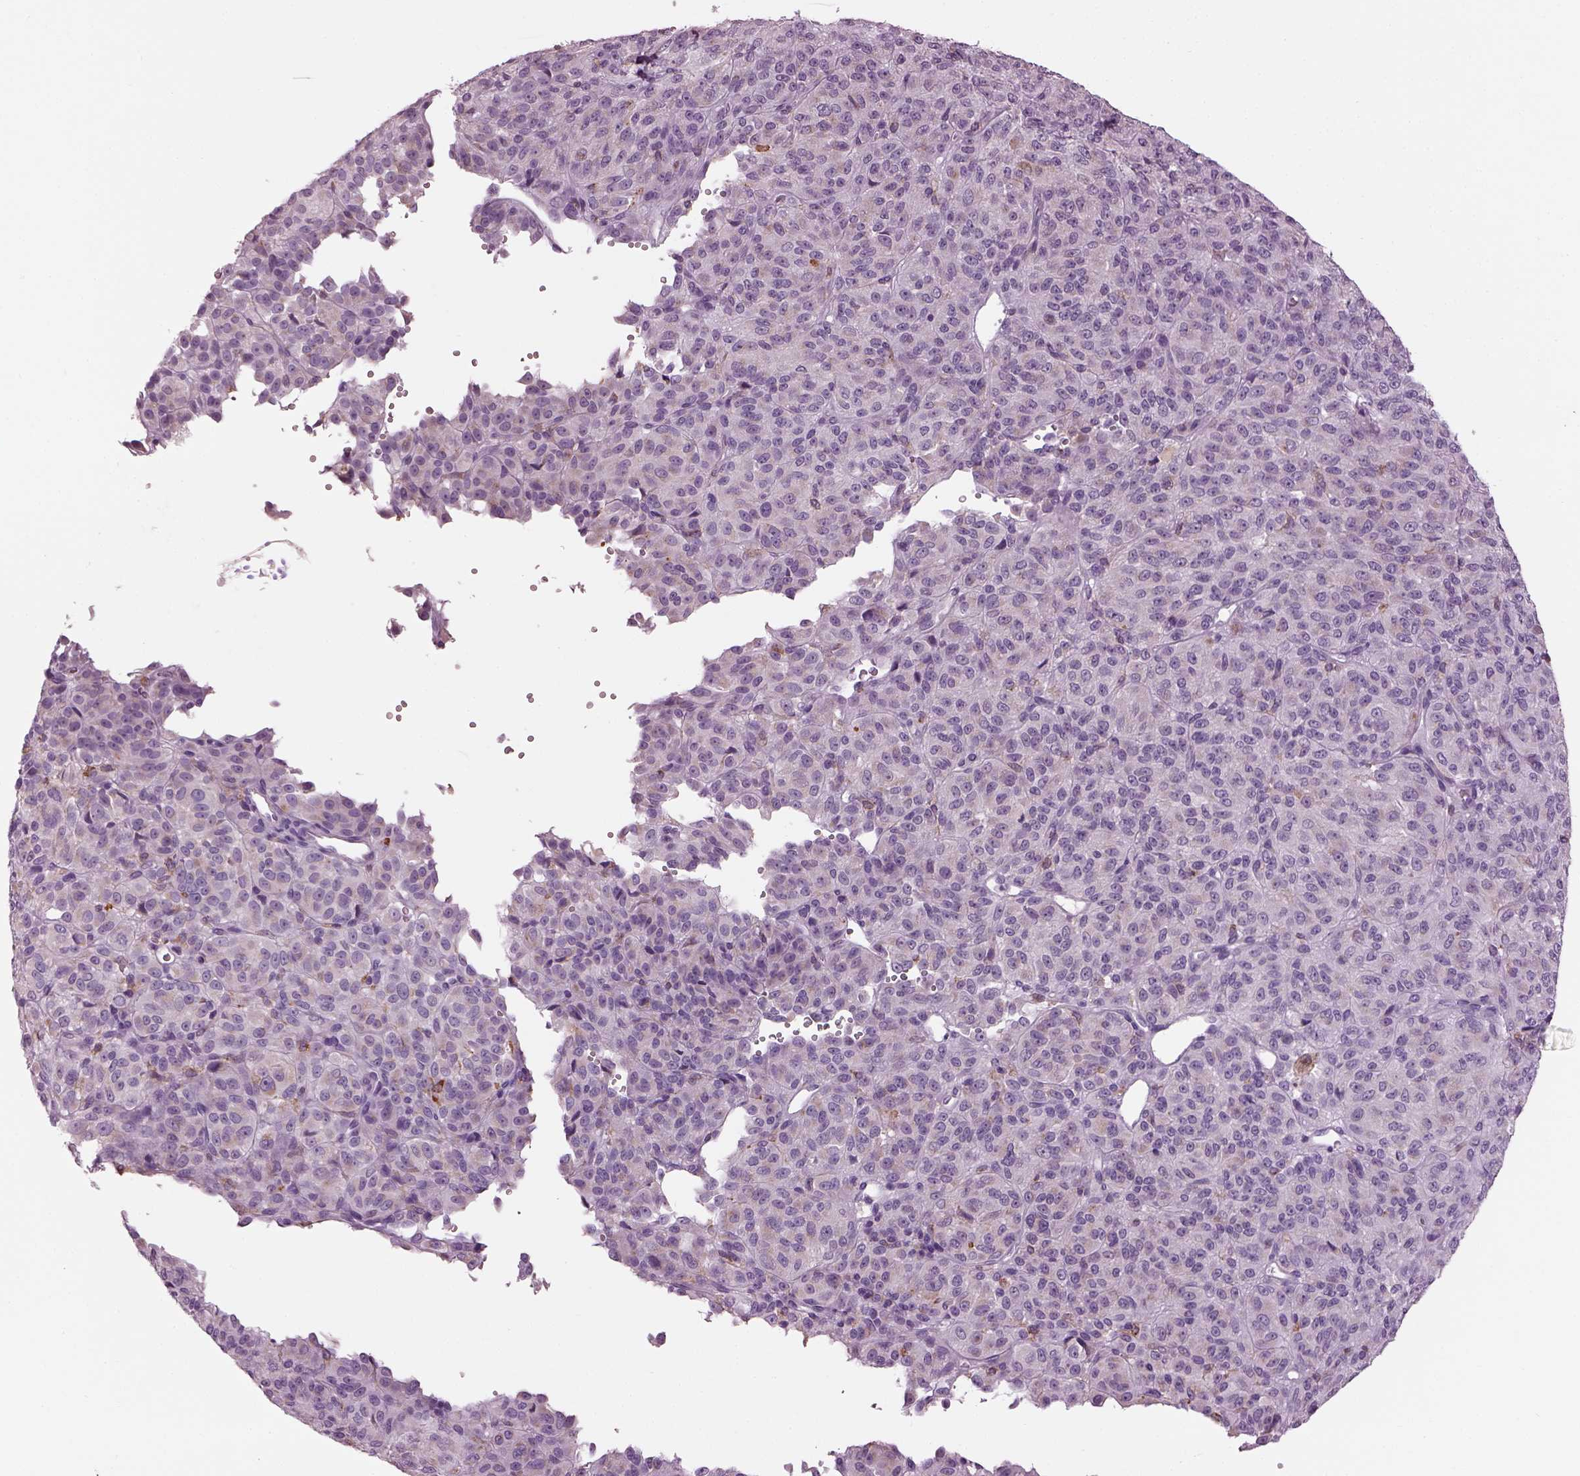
{"staining": {"intensity": "weak", "quantity": ">75%", "location": "cytoplasmic/membranous"}, "tissue": "melanoma", "cell_type": "Tumor cells", "image_type": "cancer", "snomed": [{"axis": "morphology", "description": "Malignant melanoma, Metastatic site"}, {"axis": "topography", "description": "Brain"}], "caption": "High-magnification brightfield microscopy of malignant melanoma (metastatic site) stained with DAB (brown) and counterstained with hematoxylin (blue). tumor cells exhibit weak cytoplasmic/membranous positivity is seen in about>75% of cells.", "gene": "TMEM231", "patient": {"sex": "female", "age": 56}}